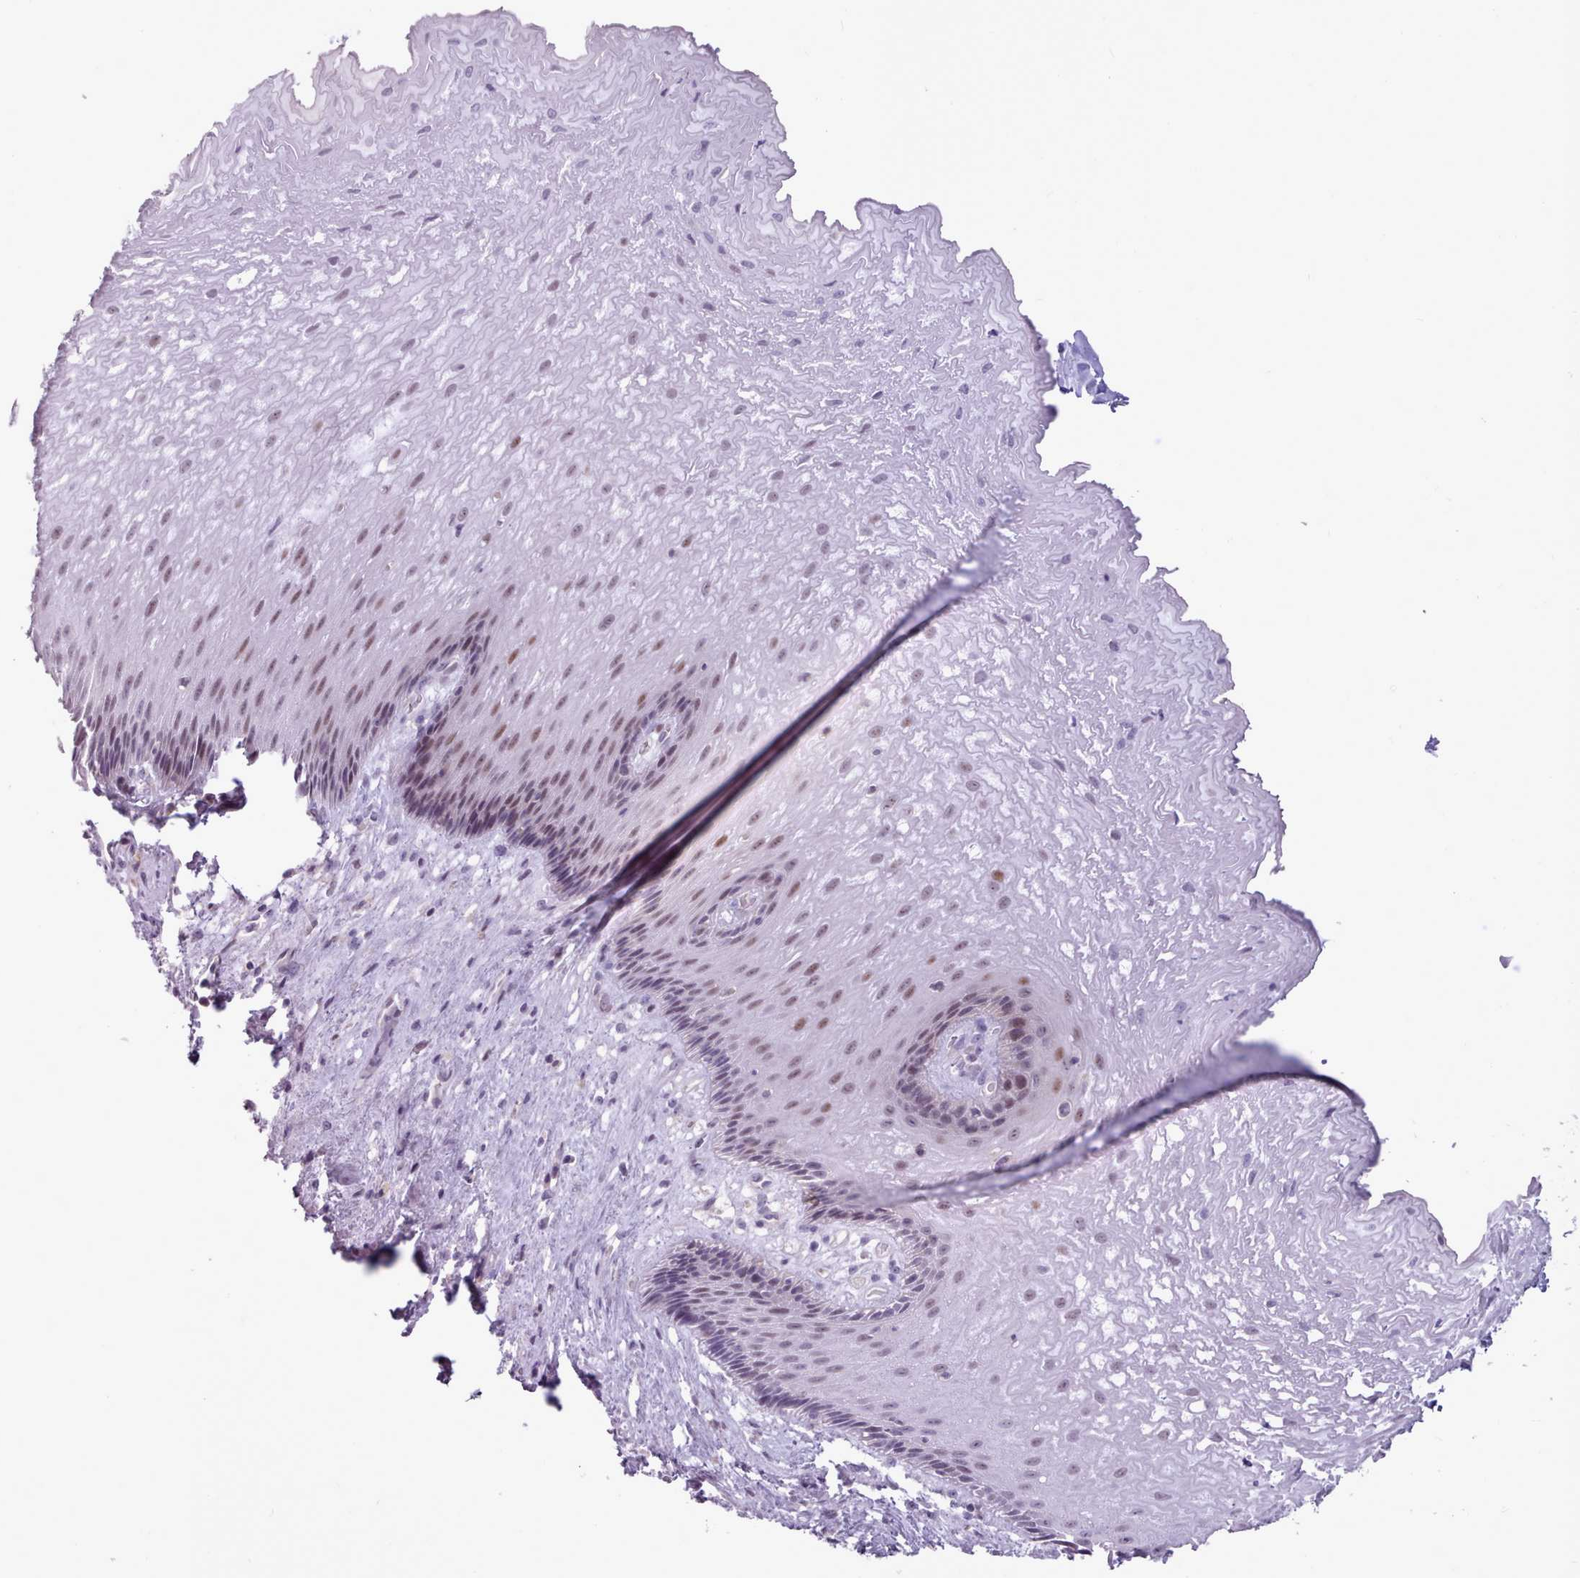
{"staining": {"intensity": "moderate", "quantity": "<25%", "location": "nuclear"}, "tissue": "esophagus", "cell_type": "Squamous epithelial cells", "image_type": "normal", "snomed": [{"axis": "morphology", "description": "Normal tissue, NOS"}, {"axis": "topography", "description": "Esophagus"}], "caption": "Immunohistochemistry photomicrograph of normal esophagus: human esophagus stained using immunohistochemistry shows low levels of moderate protein expression localized specifically in the nuclear of squamous epithelial cells, appearing as a nuclear brown color.", "gene": "BDKRB2", "patient": {"sex": "male", "age": 60}}